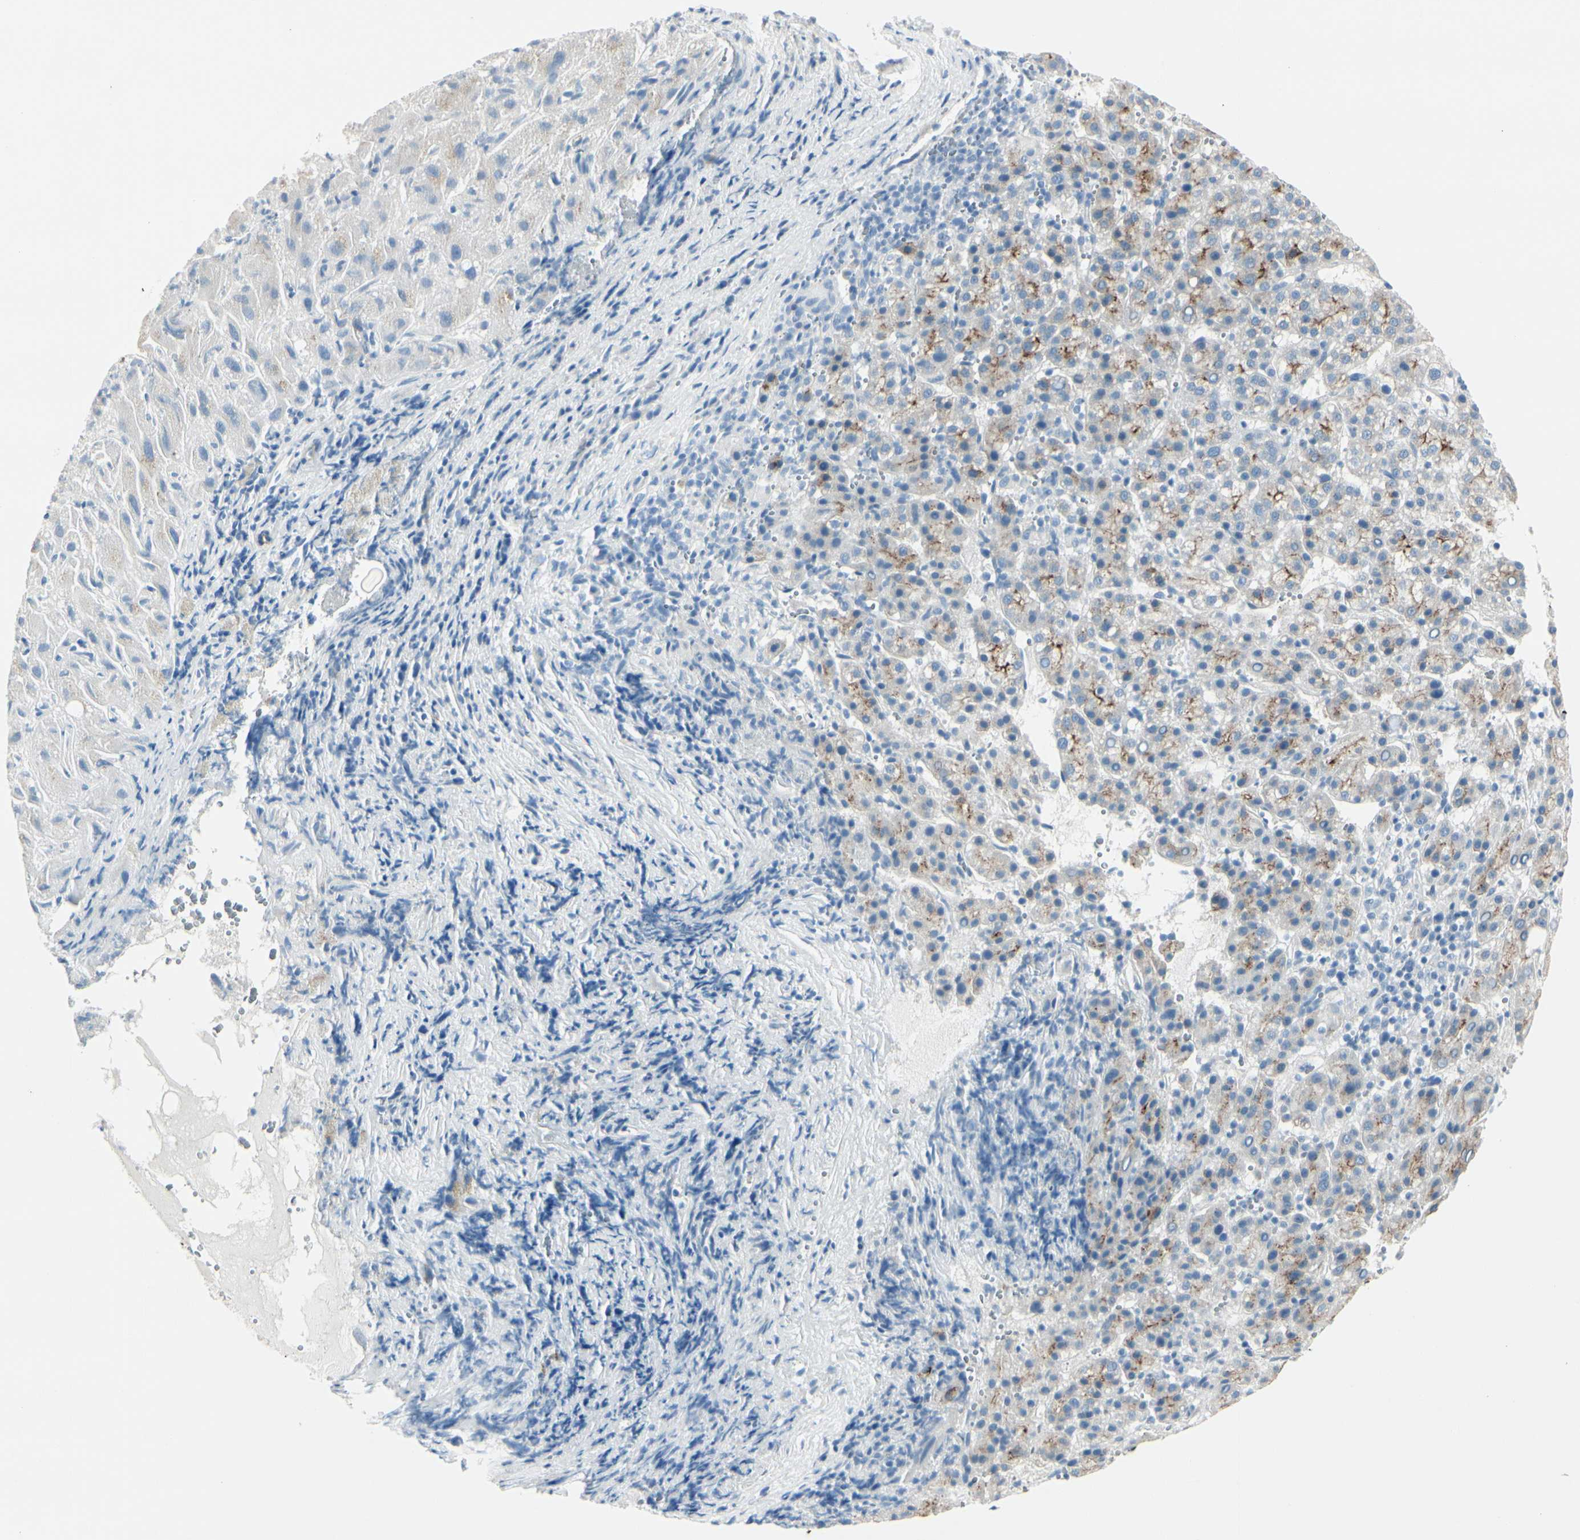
{"staining": {"intensity": "strong", "quantity": "25%-75%", "location": "cytoplasmic/membranous"}, "tissue": "liver cancer", "cell_type": "Tumor cells", "image_type": "cancer", "snomed": [{"axis": "morphology", "description": "Carcinoma, Hepatocellular, NOS"}, {"axis": "topography", "description": "Liver"}], "caption": "Tumor cells display high levels of strong cytoplasmic/membranous expression in approximately 25%-75% of cells in liver hepatocellular carcinoma.", "gene": "CDHR5", "patient": {"sex": "female", "age": 58}}